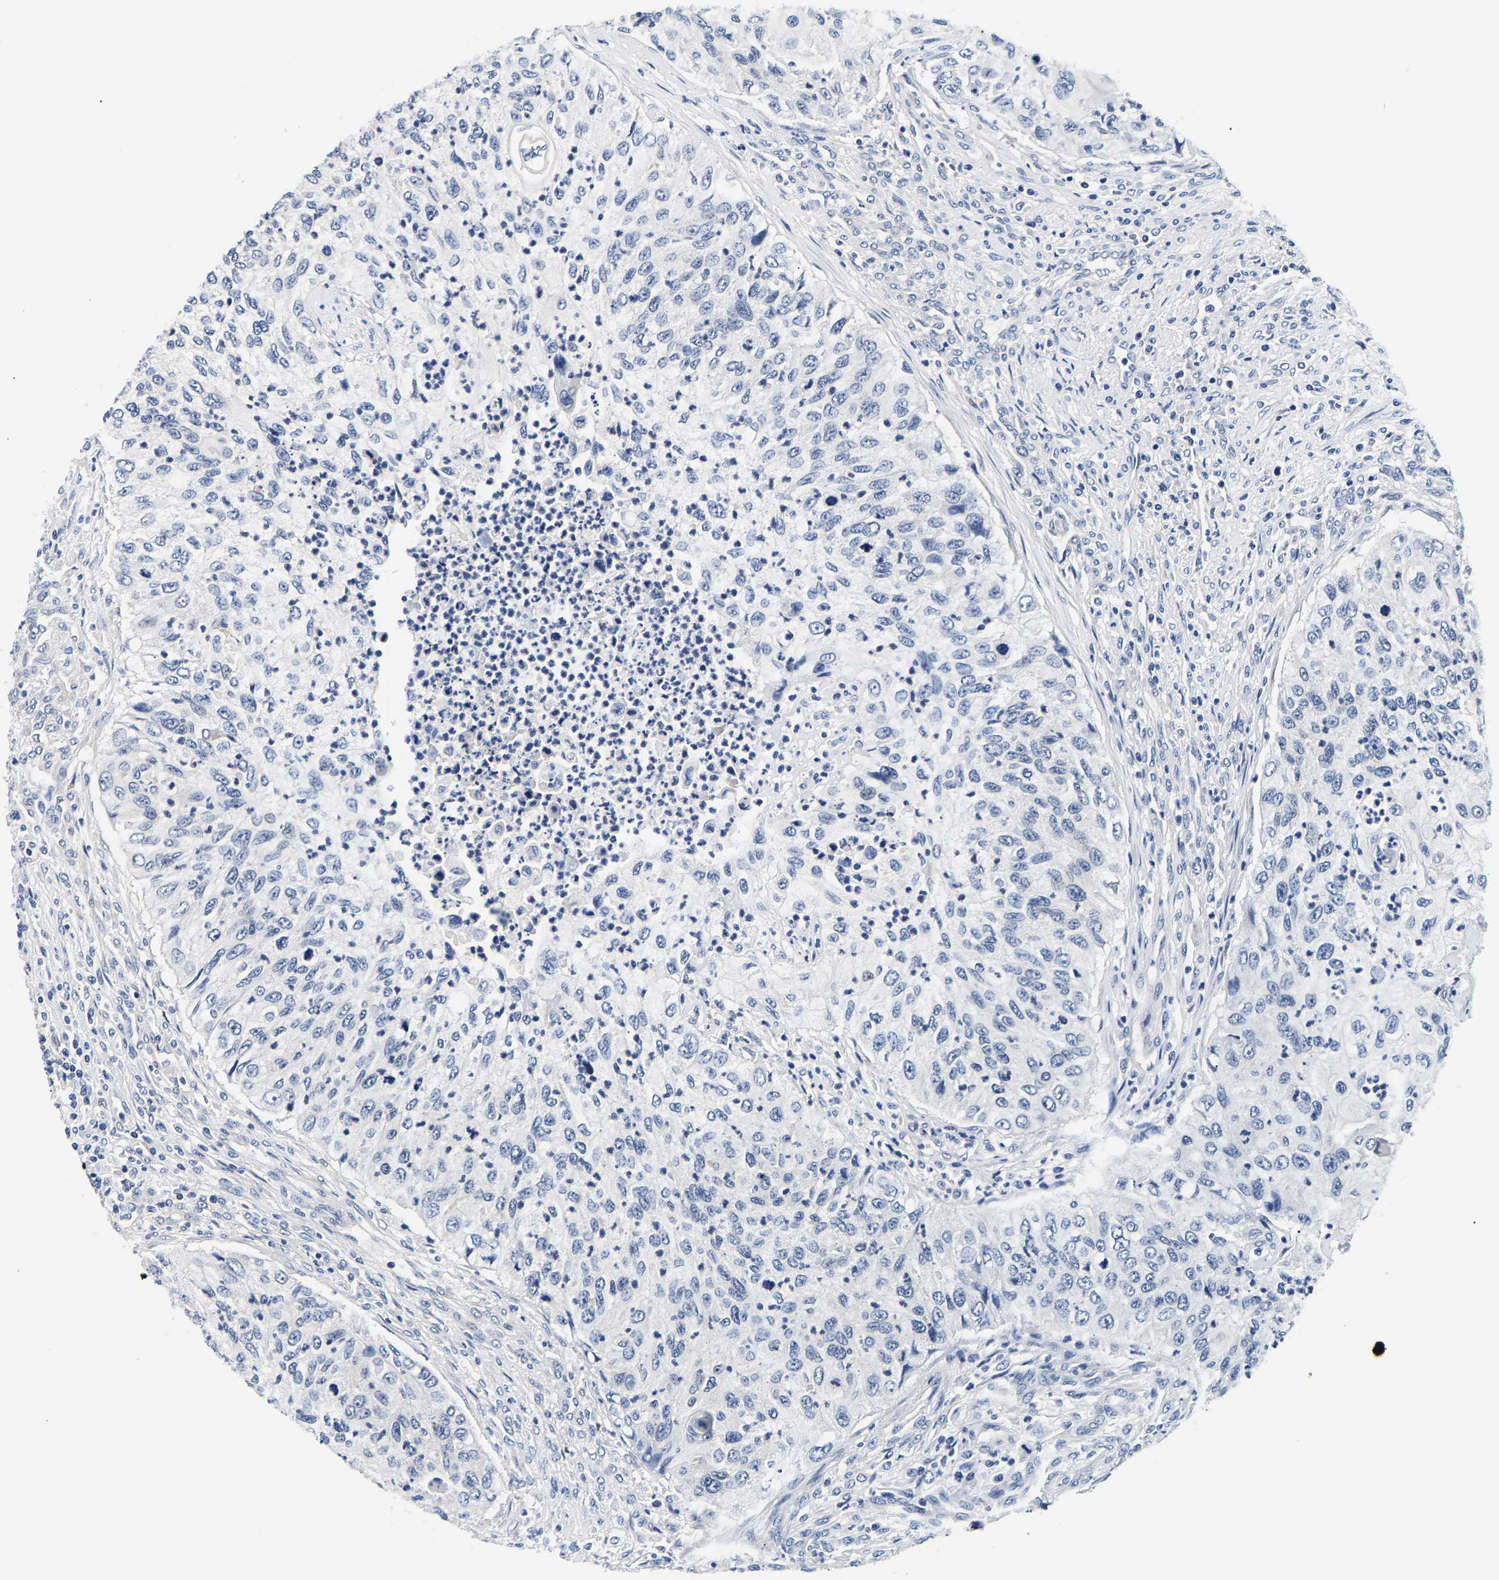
{"staining": {"intensity": "negative", "quantity": "none", "location": "none"}, "tissue": "urothelial cancer", "cell_type": "Tumor cells", "image_type": "cancer", "snomed": [{"axis": "morphology", "description": "Urothelial carcinoma, High grade"}, {"axis": "topography", "description": "Urinary bladder"}], "caption": "Tumor cells show no significant protein expression in urothelial cancer.", "gene": "UCHL3", "patient": {"sex": "female", "age": 60}}